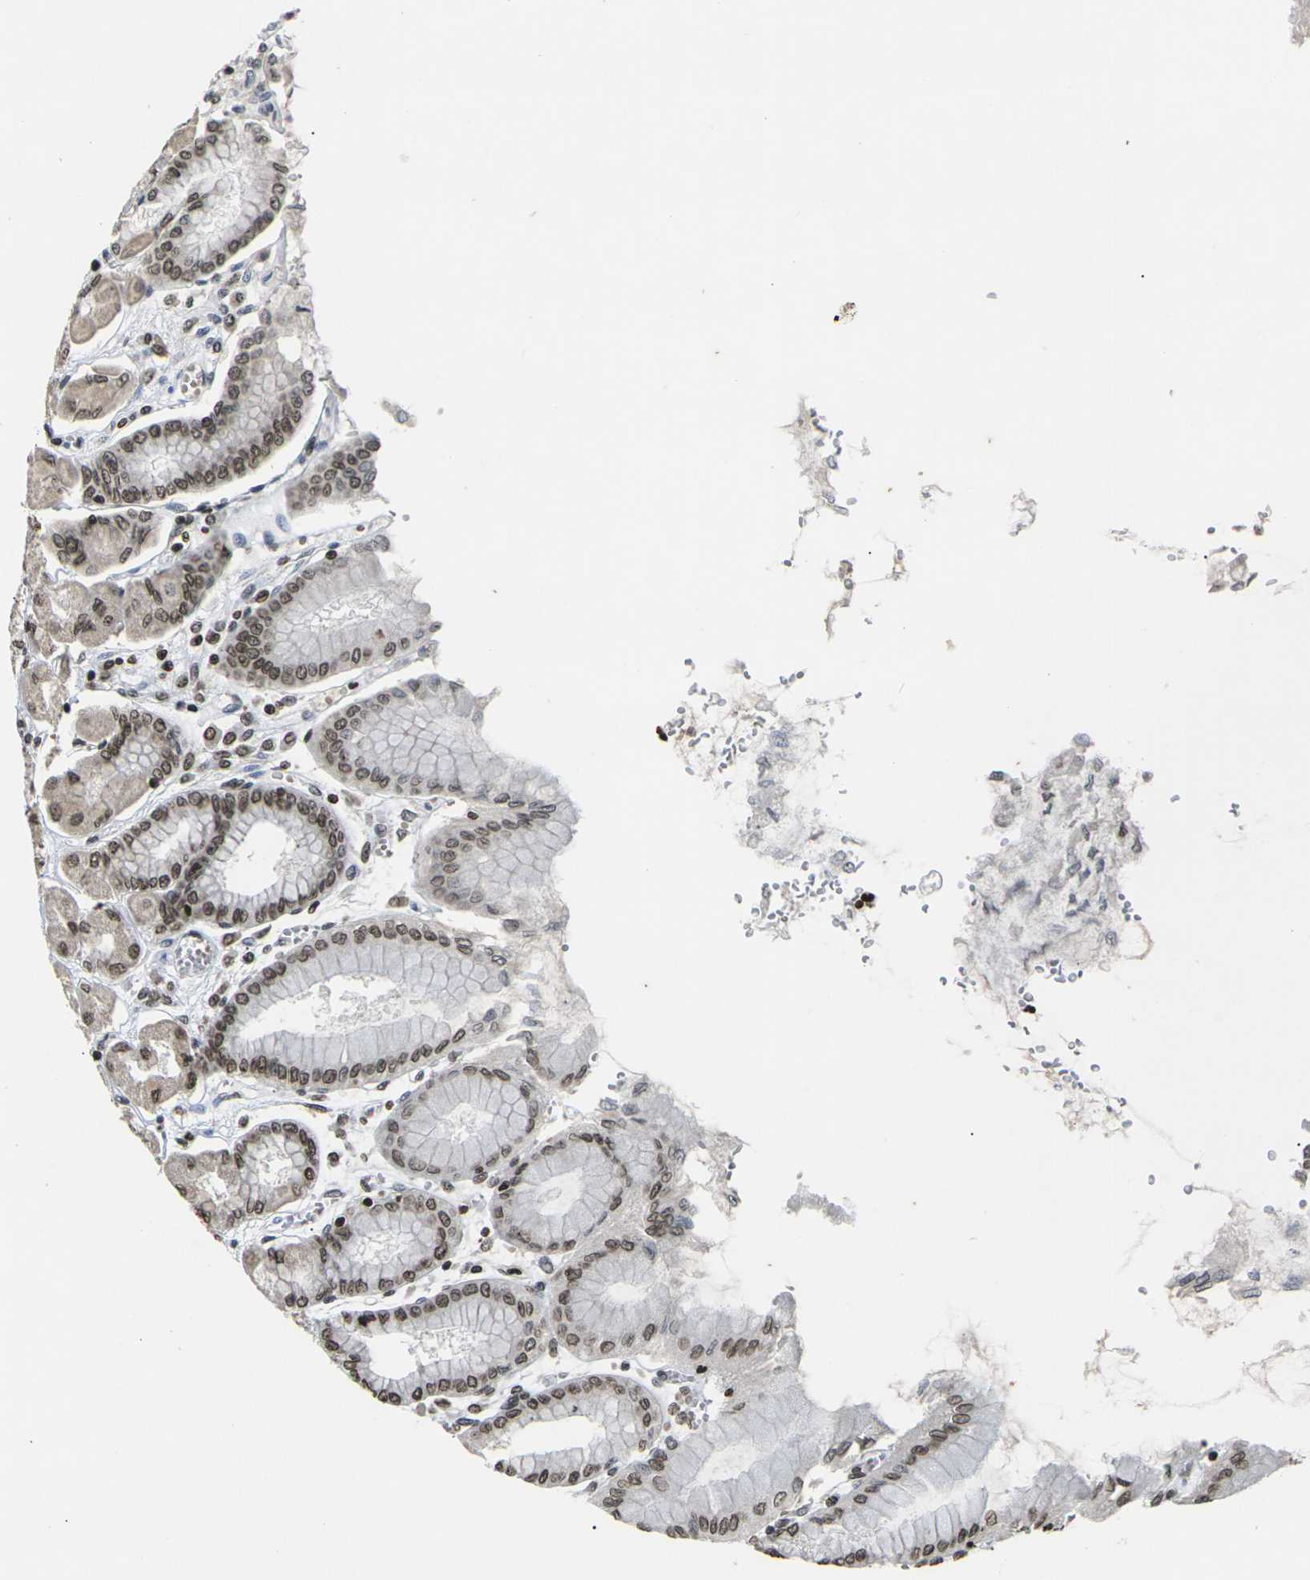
{"staining": {"intensity": "moderate", "quantity": ">75%", "location": "cytoplasmic/membranous,nuclear"}, "tissue": "stomach", "cell_type": "Glandular cells", "image_type": "normal", "snomed": [{"axis": "morphology", "description": "Normal tissue, NOS"}, {"axis": "topography", "description": "Stomach, upper"}], "caption": "Immunohistochemistry (IHC) of normal human stomach reveals medium levels of moderate cytoplasmic/membranous,nuclear positivity in approximately >75% of glandular cells. (Brightfield microscopy of DAB IHC at high magnification).", "gene": "ETV5", "patient": {"sex": "female", "age": 56}}